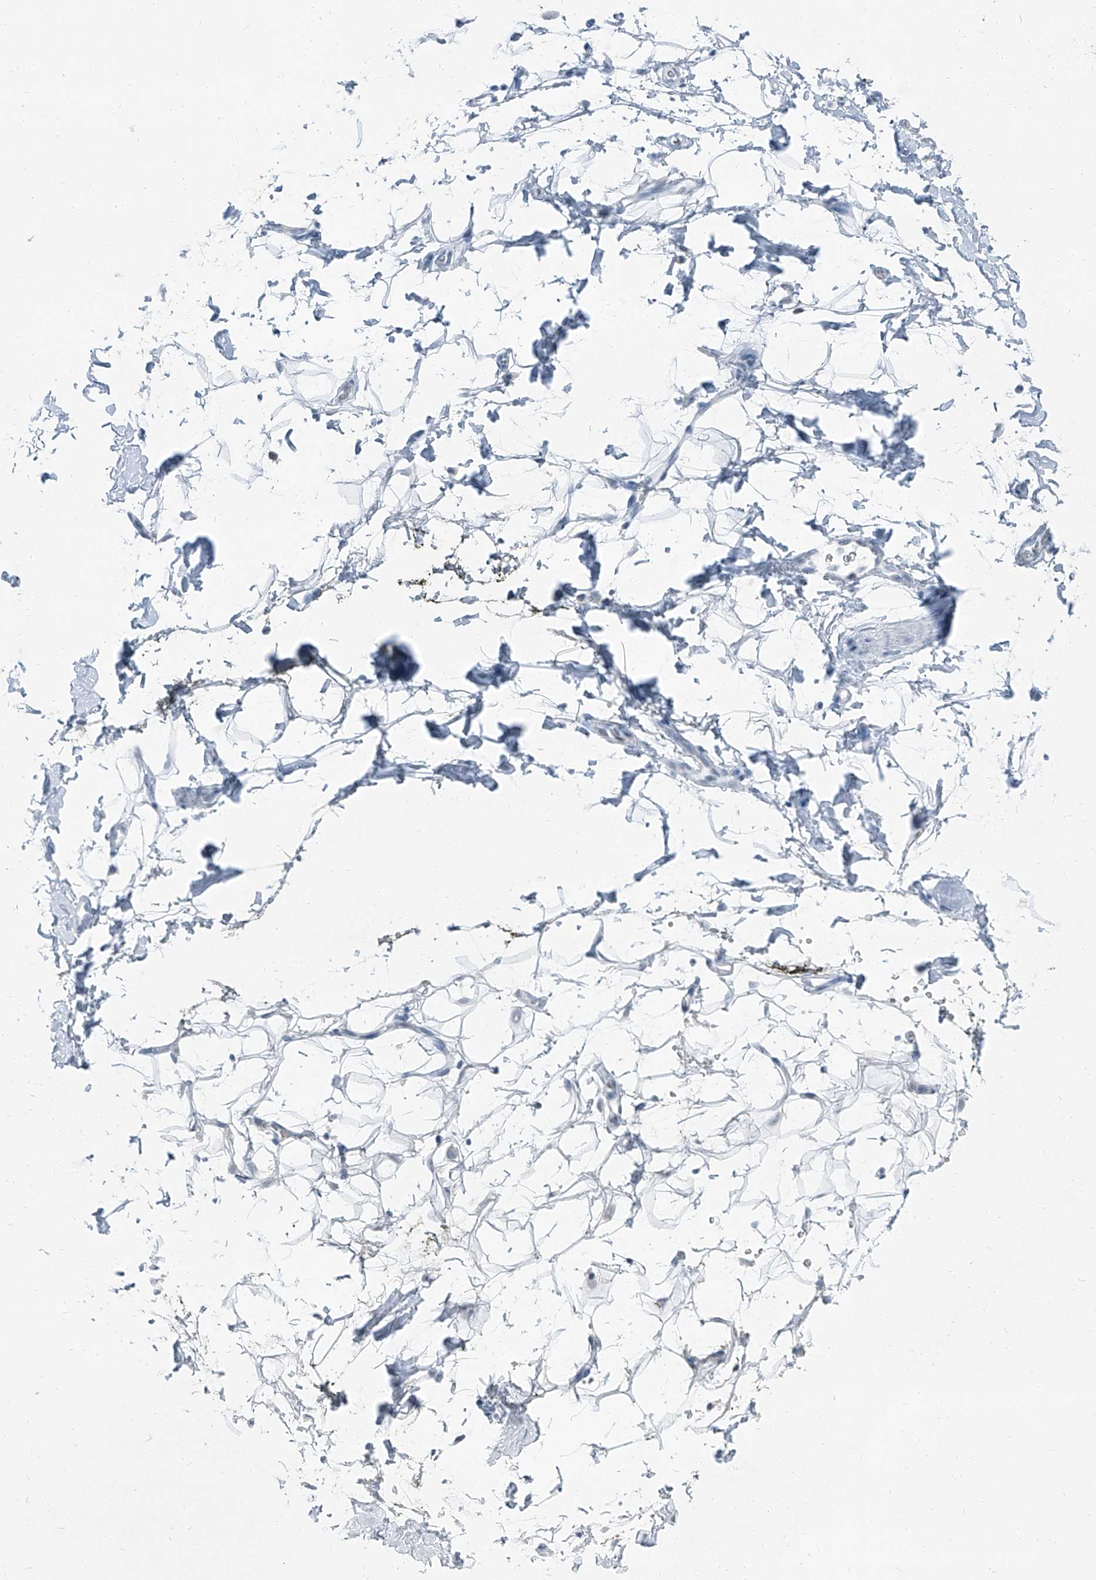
{"staining": {"intensity": "negative", "quantity": "none", "location": "none"}, "tissue": "adipose tissue", "cell_type": "Adipocytes", "image_type": "normal", "snomed": [{"axis": "morphology", "description": "Normal tissue, NOS"}, {"axis": "morphology", "description": "Adenocarcinoma, NOS"}, {"axis": "topography", "description": "Pancreas"}, {"axis": "topography", "description": "Peripheral nerve tissue"}], "caption": "Immunohistochemistry (IHC) histopathology image of unremarkable adipose tissue stained for a protein (brown), which shows no positivity in adipocytes. (Stains: DAB (3,3'-diaminobenzidine) immunohistochemistry with hematoxylin counter stain, Microscopy: brightfield microscopy at high magnification).", "gene": "RGN", "patient": {"sex": "male", "age": 59}}